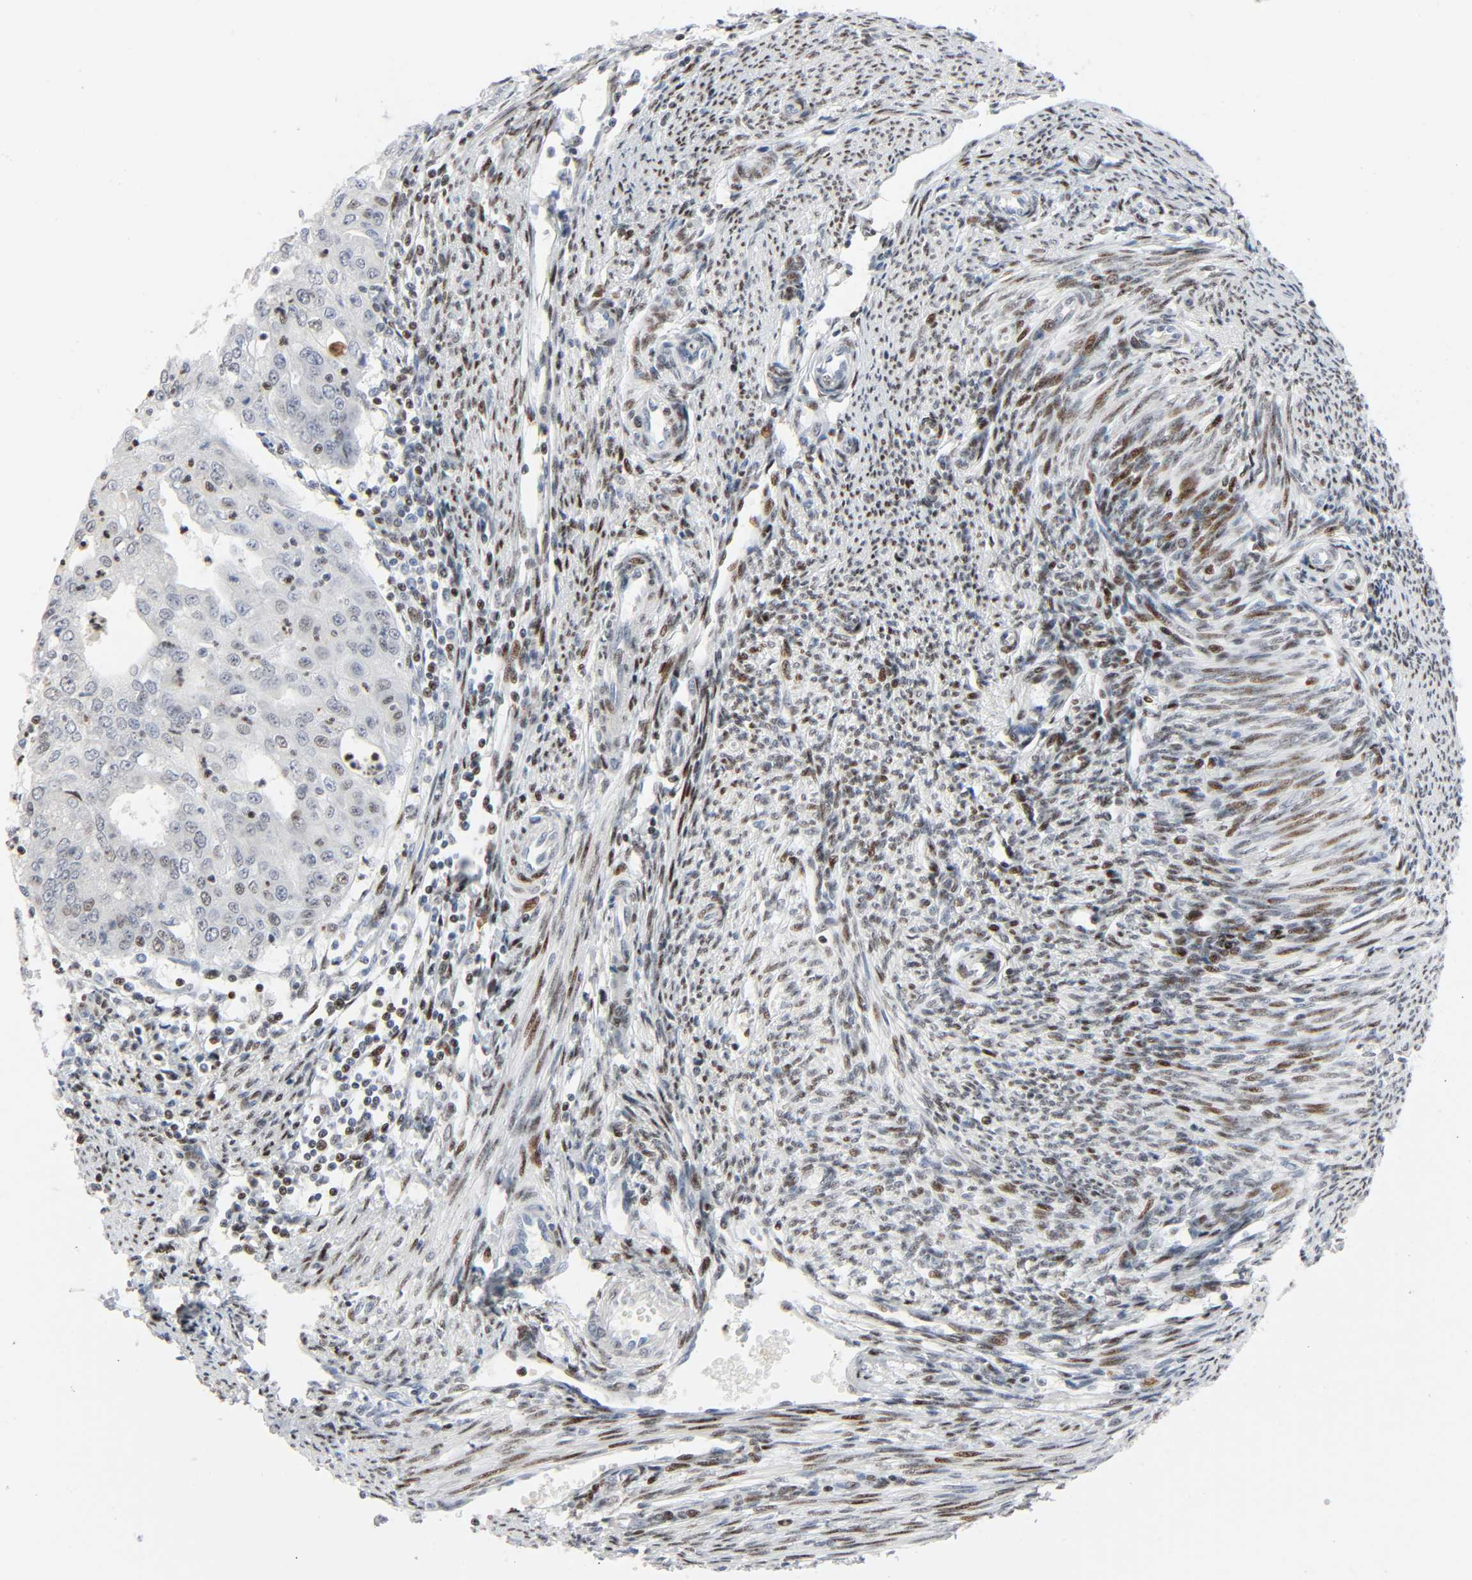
{"staining": {"intensity": "weak", "quantity": "<25%", "location": "nuclear"}, "tissue": "endometrial cancer", "cell_type": "Tumor cells", "image_type": "cancer", "snomed": [{"axis": "morphology", "description": "Adenocarcinoma, NOS"}, {"axis": "topography", "description": "Uterus"}, {"axis": "topography", "description": "Endometrium"}], "caption": "Human endometrial adenocarcinoma stained for a protein using IHC demonstrates no positivity in tumor cells.", "gene": "CREBBP", "patient": {"sex": "female", "age": 70}}